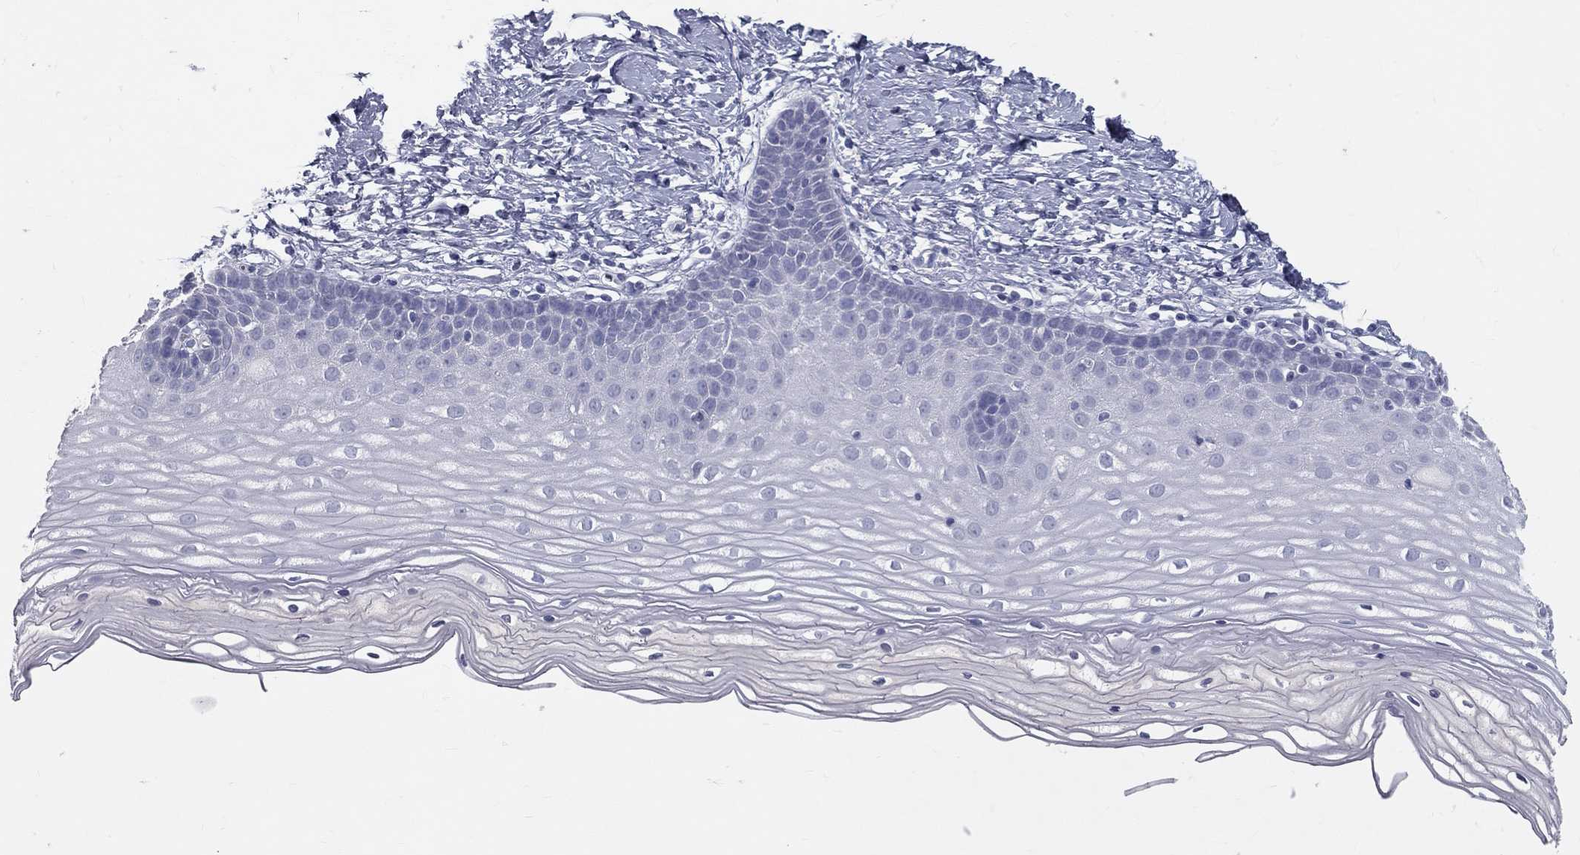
{"staining": {"intensity": "negative", "quantity": "none", "location": "none"}, "tissue": "cervix", "cell_type": "Glandular cells", "image_type": "normal", "snomed": [{"axis": "morphology", "description": "Normal tissue, NOS"}, {"axis": "topography", "description": "Cervix"}], "caption": "Immunohistochemical staining of benign cervix shows no significant positivity in glandular cells.", "gene": "TFPI2", "patient": {"sex": "female", "age": 37}}